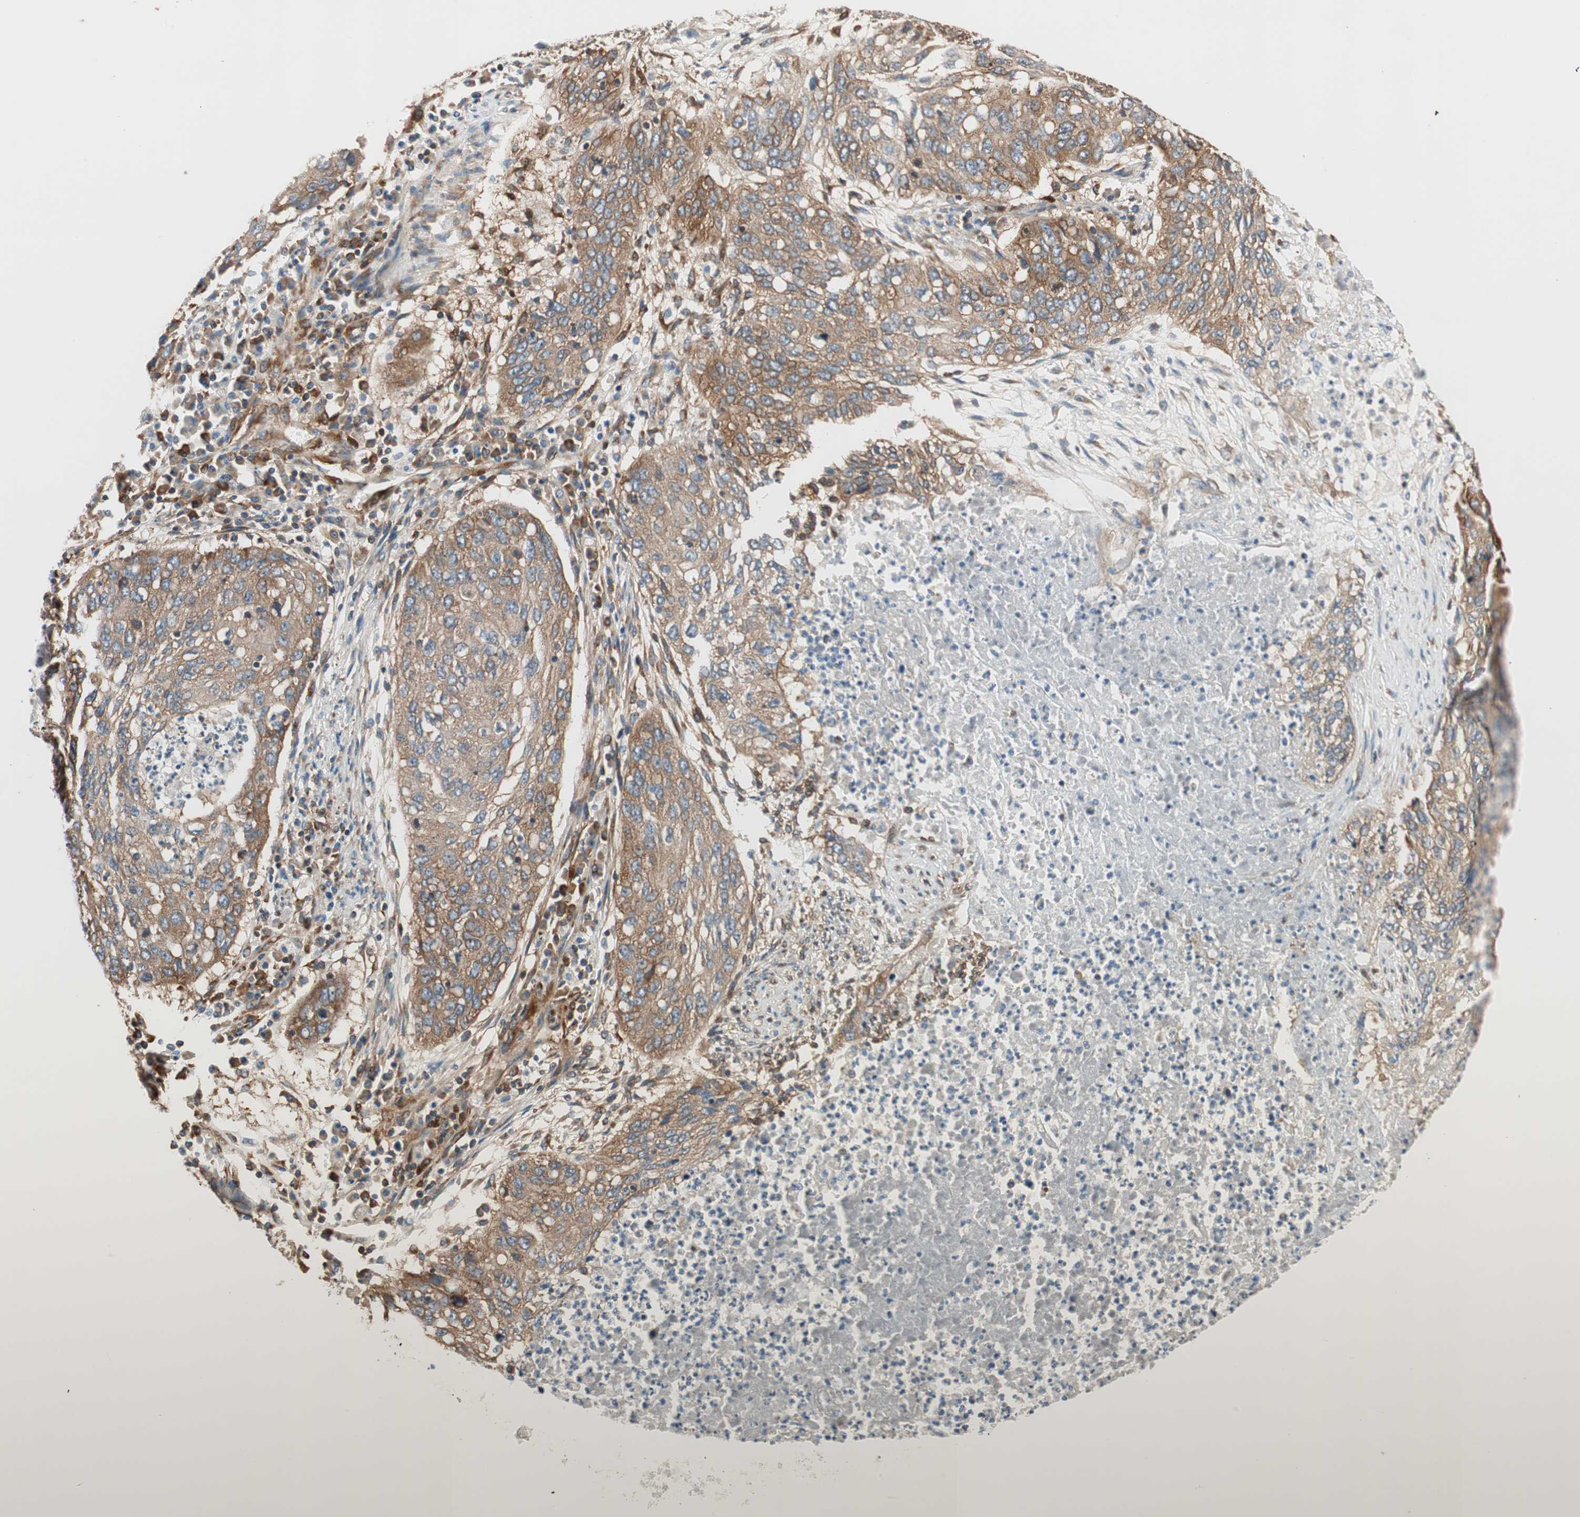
{"staining": {"intensity": "moderate", "quantity": ">75%", "location": "cytoplasmic/membranous"}, "tissue": "lung cancer", "cell_type": "Tumor cells", "image_type": "cancer", "snomed": [{"axis": "morphology", "description": "Squamous cell carcinoma, NOS"}, {"axis": "topography", "description": "Lung"}], "caption": "Lung cancer stained for a protein demonstrates moderate cytoplasmic/membranous positivity in tumor cells. The protein is stained brown, and the nuclei are stained in blue (DAB (3,3'-diaminobenzidine) IHC with brightfield microscopy, high magnification).", "gene": "WASL", "patient": {"sex": "female", "age": 63}}